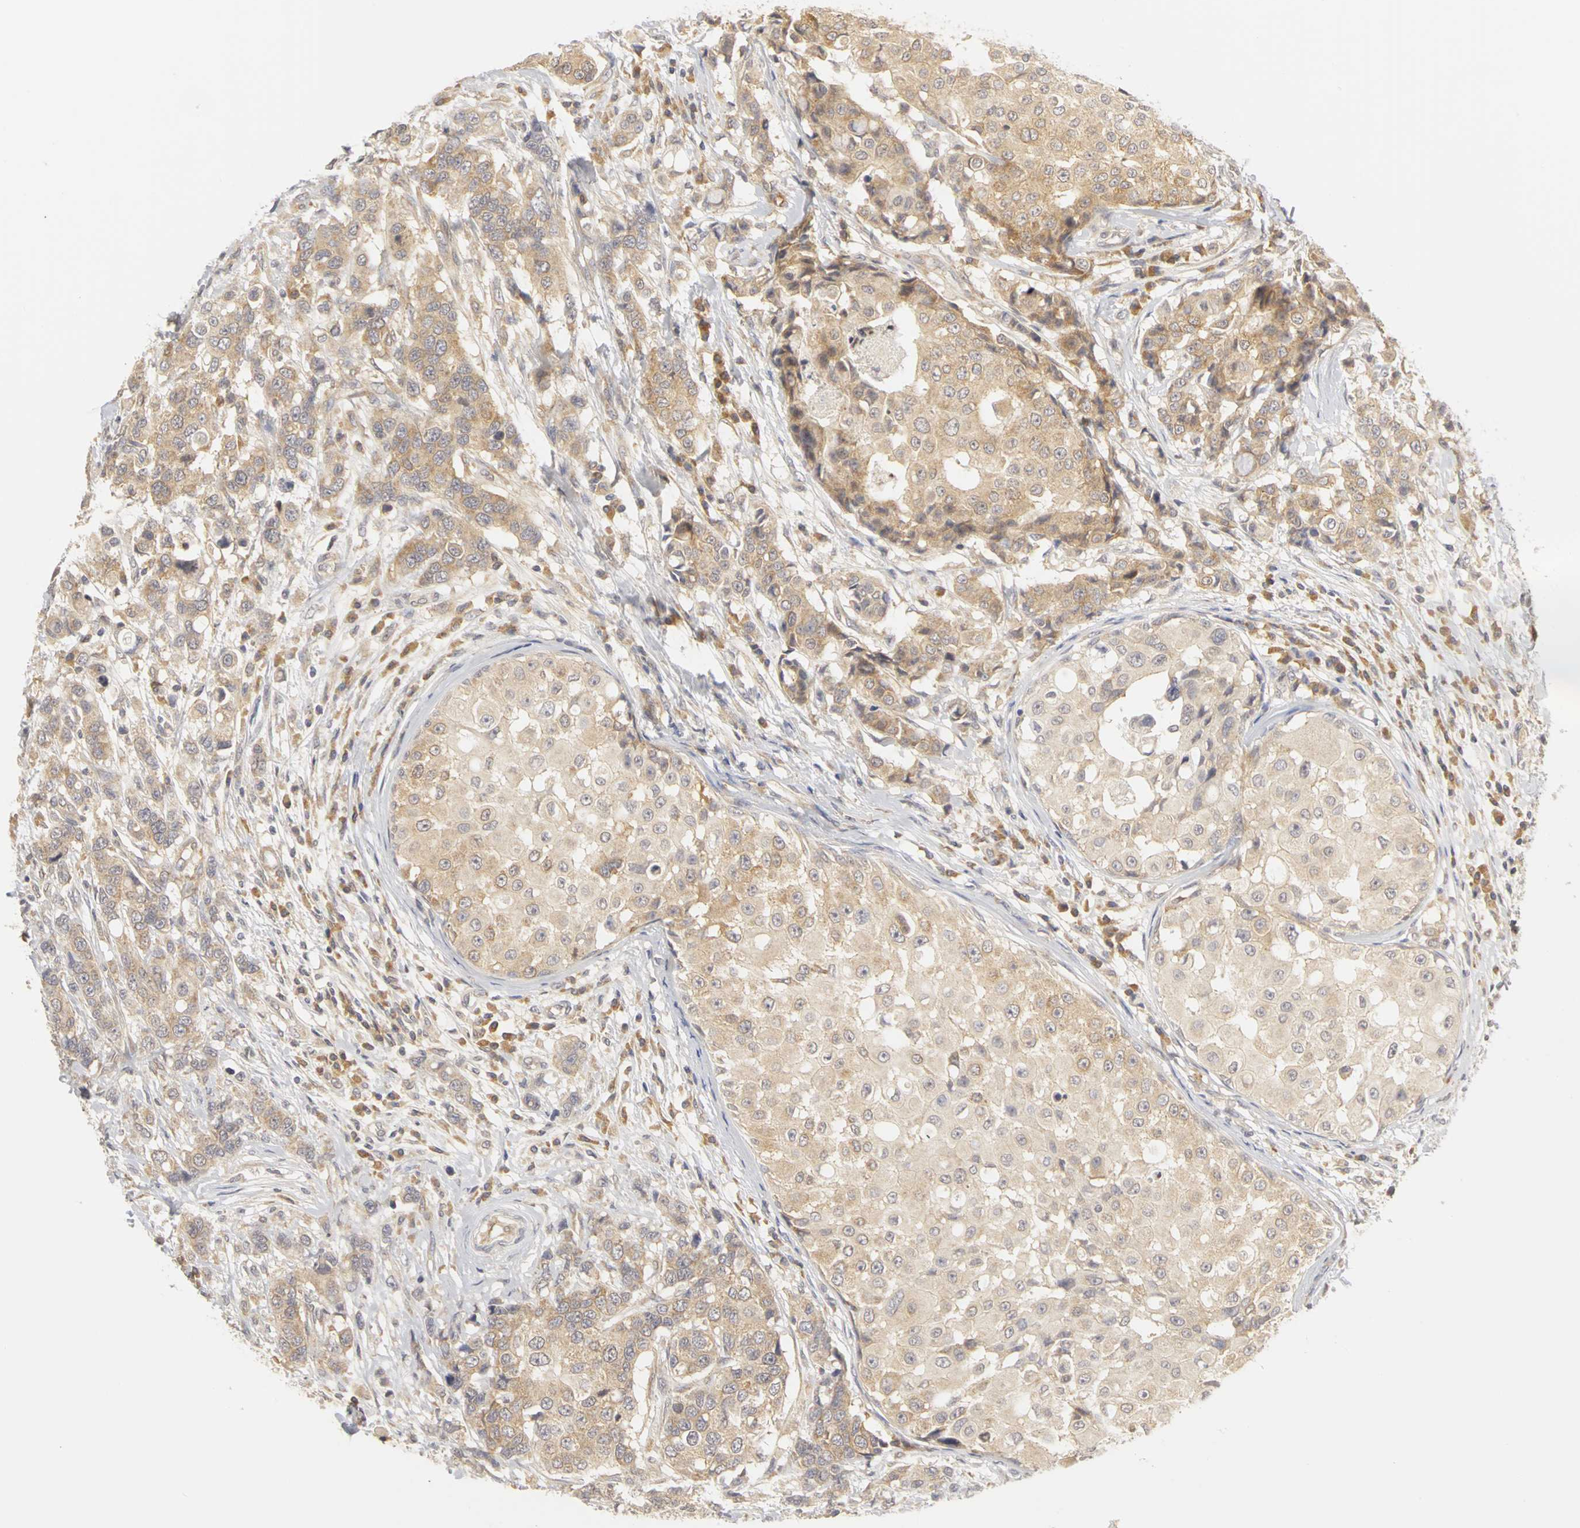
{"staining": {"intensity": "weak", "quantity": ">75%", "location": "cytoplasmic/membranous"}, "tissue": "breast cancer", "cell_type": "Tumor cells", "image_type": "cancer", "snomed": [{"axis": "morphology", "description": "Duct carcinoma"}, {"axis": "topography", "description": "Breast"}], "caption": "Protein staining of breast cancer (intraductal carcinoma) tissue displays weak cytoplasmic/membranous expression in about >75% of tumor cells. Nuclei are stained in blue.", "gene": "IRAK1", "patient": {"sex": "female", "age": 27}}